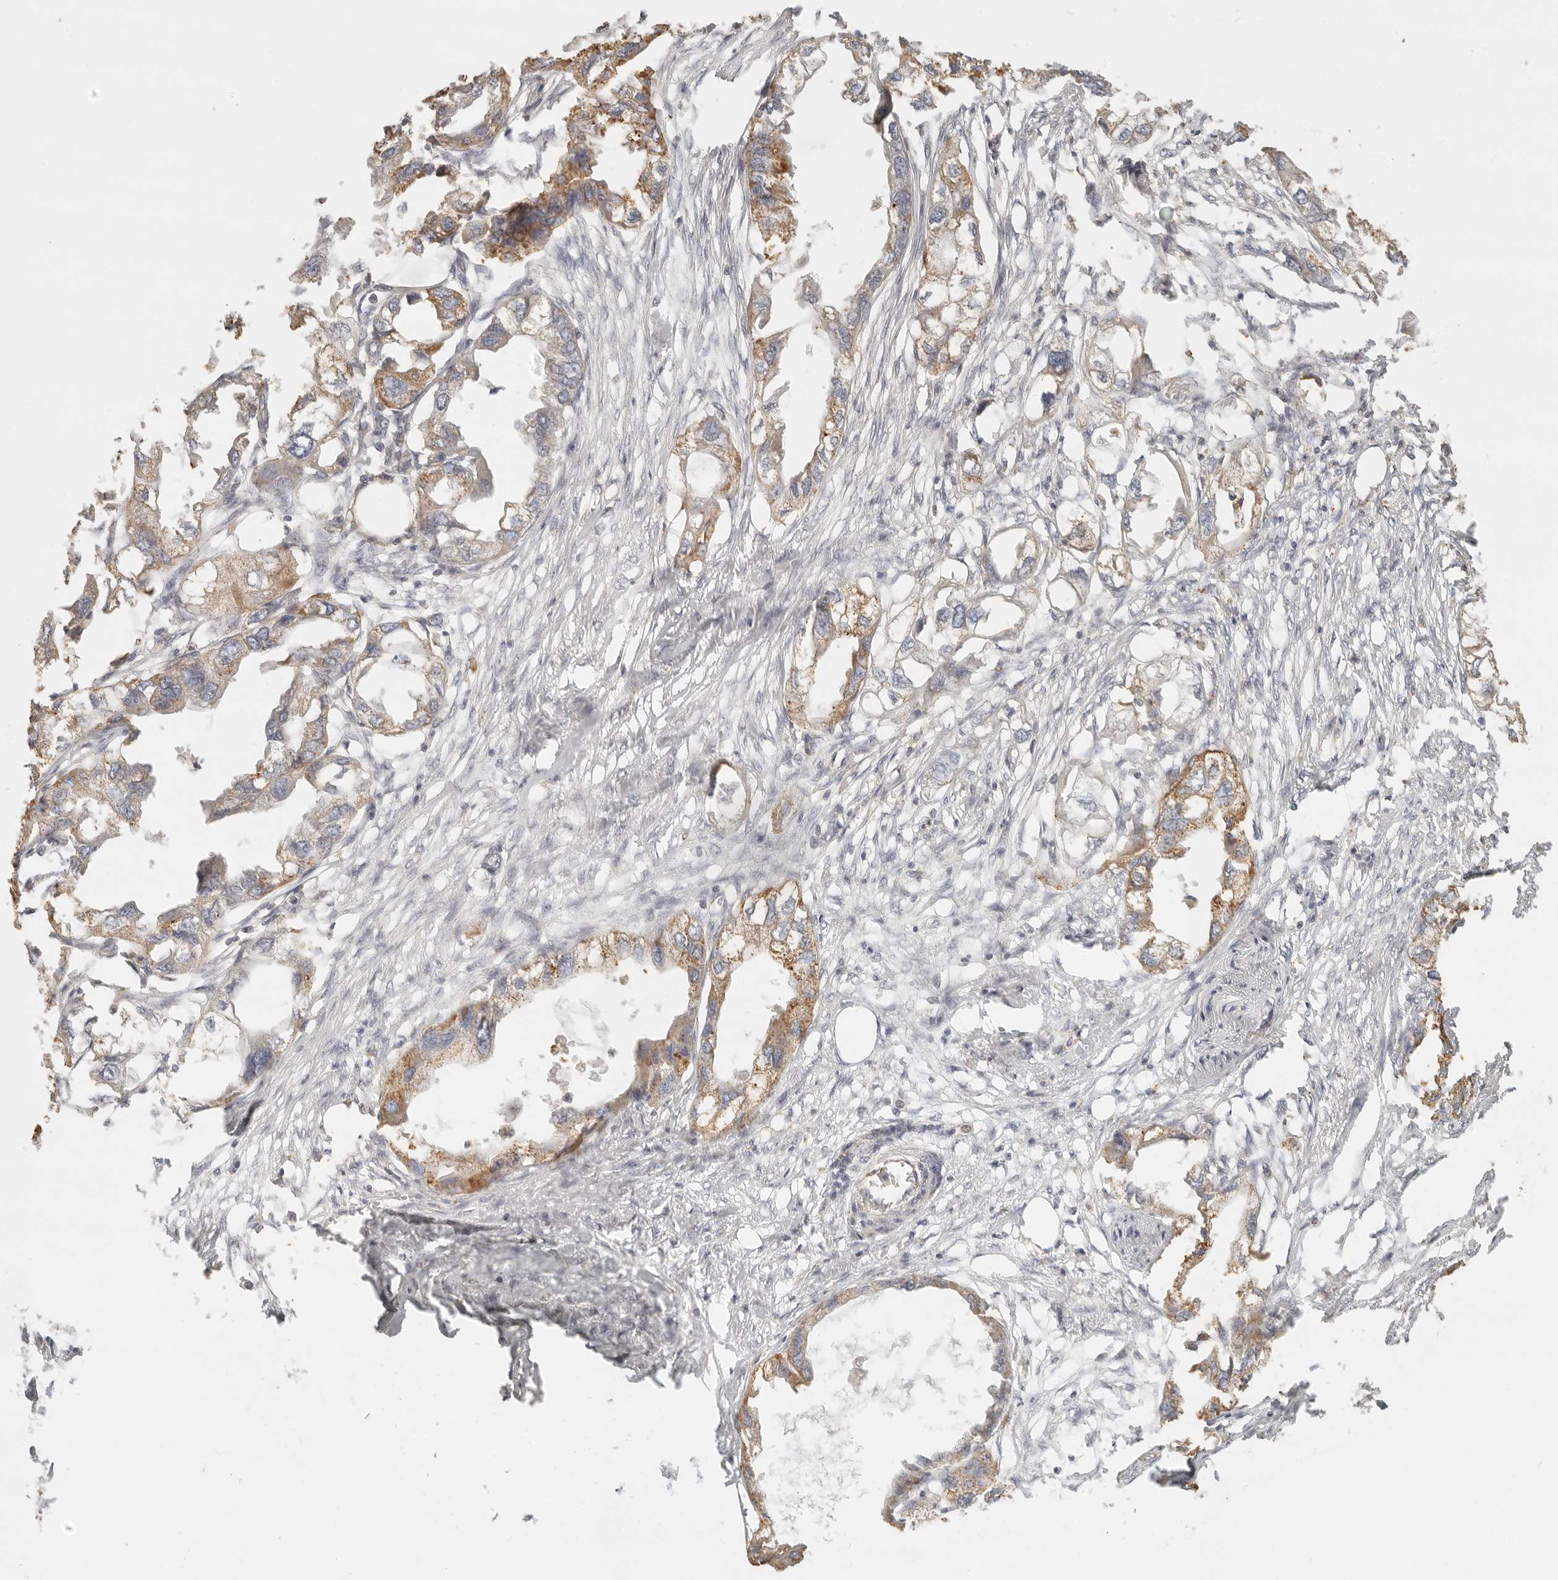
{"staining": {"intensity": "moderate", "quantity": "25%-75%", "location": "cytoplasmic/membranous"}, "tissue": "endometrial cancer", "cell_type": "Tumor cells", "image_type": "cancer", "snomed": [{"axis": "morphology", "description": "Adenocarcinoma, NOS"}, {"axis": "morphology", "description": "Adenocarcinoma, metastatic, NOS"}, {"axis": "topography", "description": "Adipose tissue"}, {"axis": "topography", "description": "Endometrium"}], "caption": "DAB immunohistochemical staining of human endometrial metastatic adenocarcinoma shows moderate cytoplasmic/membranous protein staining in about 25%-75% of tumor cells. (IHC, brightfield microscopy, high magnification).", "gene": "CNMD", "patient": {"sex": "female", "age": 67}}